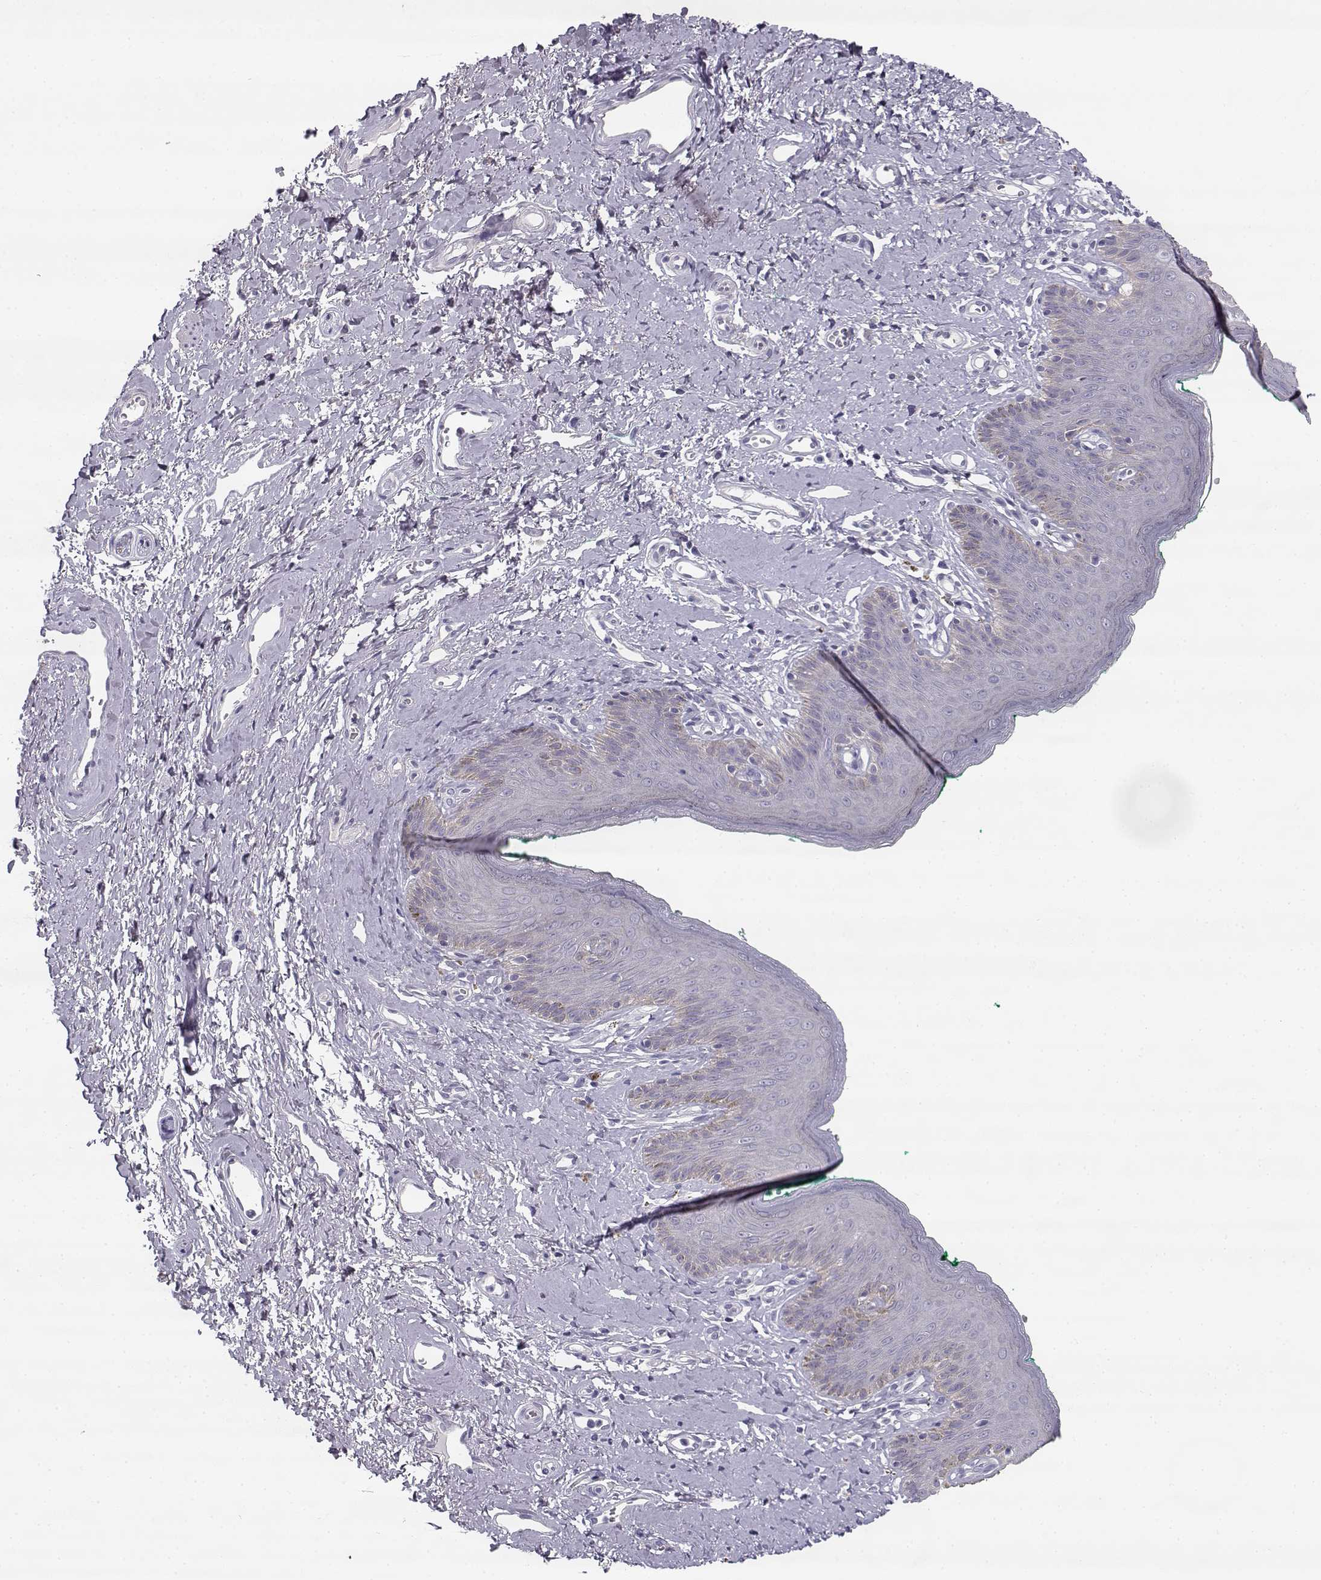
{"staining": {"intensity": "negative", "quantity": "none", "location": "none"}, "tissue": "skin", "cell_type": "Epidermal cells", "image_type": "normal", "snomed": [{"axis": "morphology", "description": "Normal tissue, NOS"}, {"axis": "topography", "description": "Vulva"}], "caption": "A high-resolution micrograph shows immunohistochemistry staining of benign skin, which demonstrates no significant expression in epidermal cells.", "gene": "CREB3L3", "patient": {"sex": "female", "age": 66}}